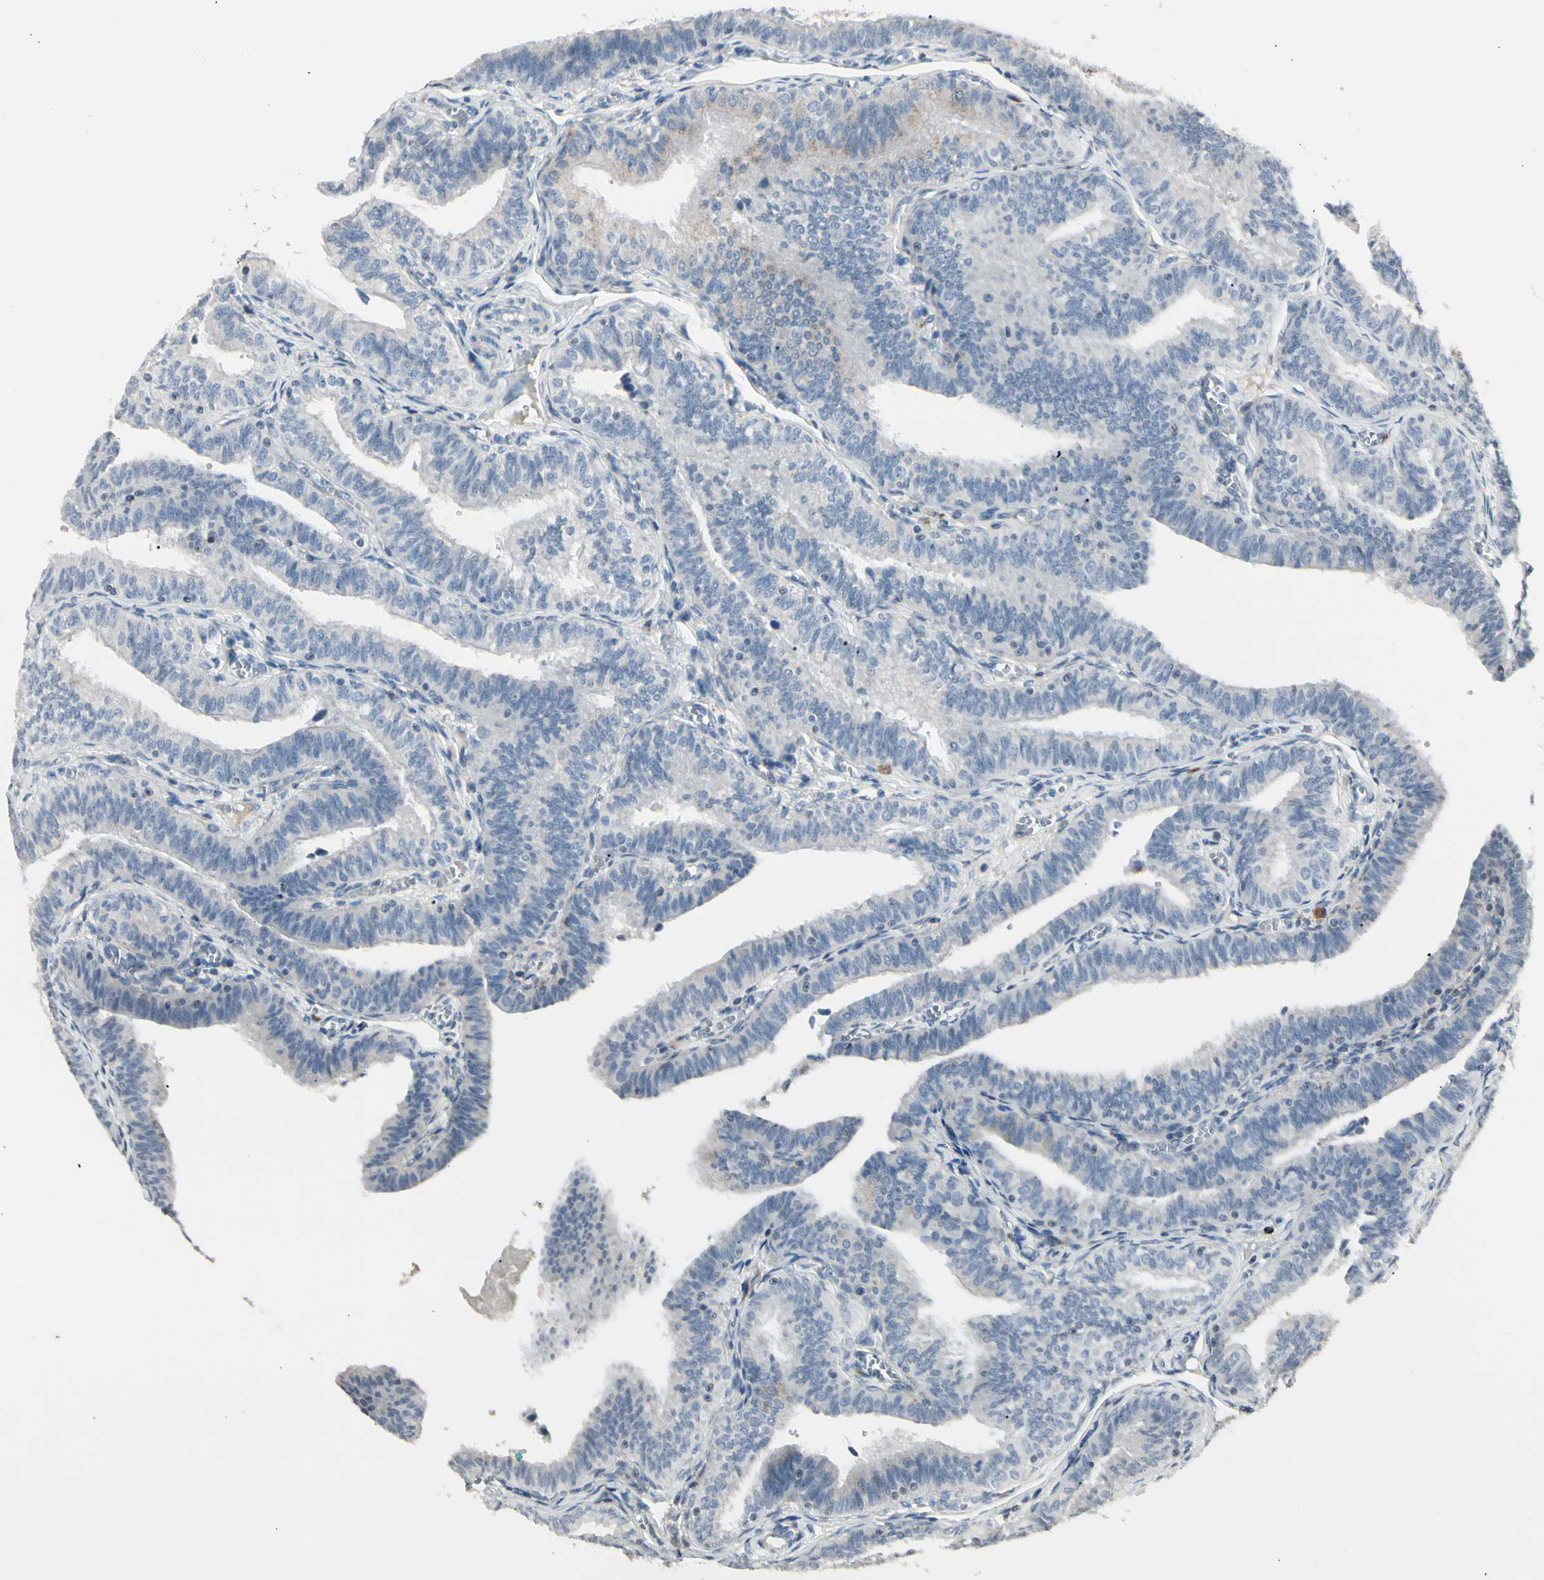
{"staining": {"intensity": "negative", "quantity": "none", "location": "none"}, "tissue": "fallopian tube", "cell_type": "Glandular cells", "image_type": "normal", "snomed": [{"axis": "morphology", "description": "Normal tissue, NOS"}, {"axis": "topography", "description": "Fallopian tube"}], "caption": "A high-resolution micrograph shows immunohistochemistry (IHC) staining of normal fallopian tube, which reveals no significant expression in glandular cells.", "gene": "TMEM176A", "patient": {"sex": "female", "age": 46}}